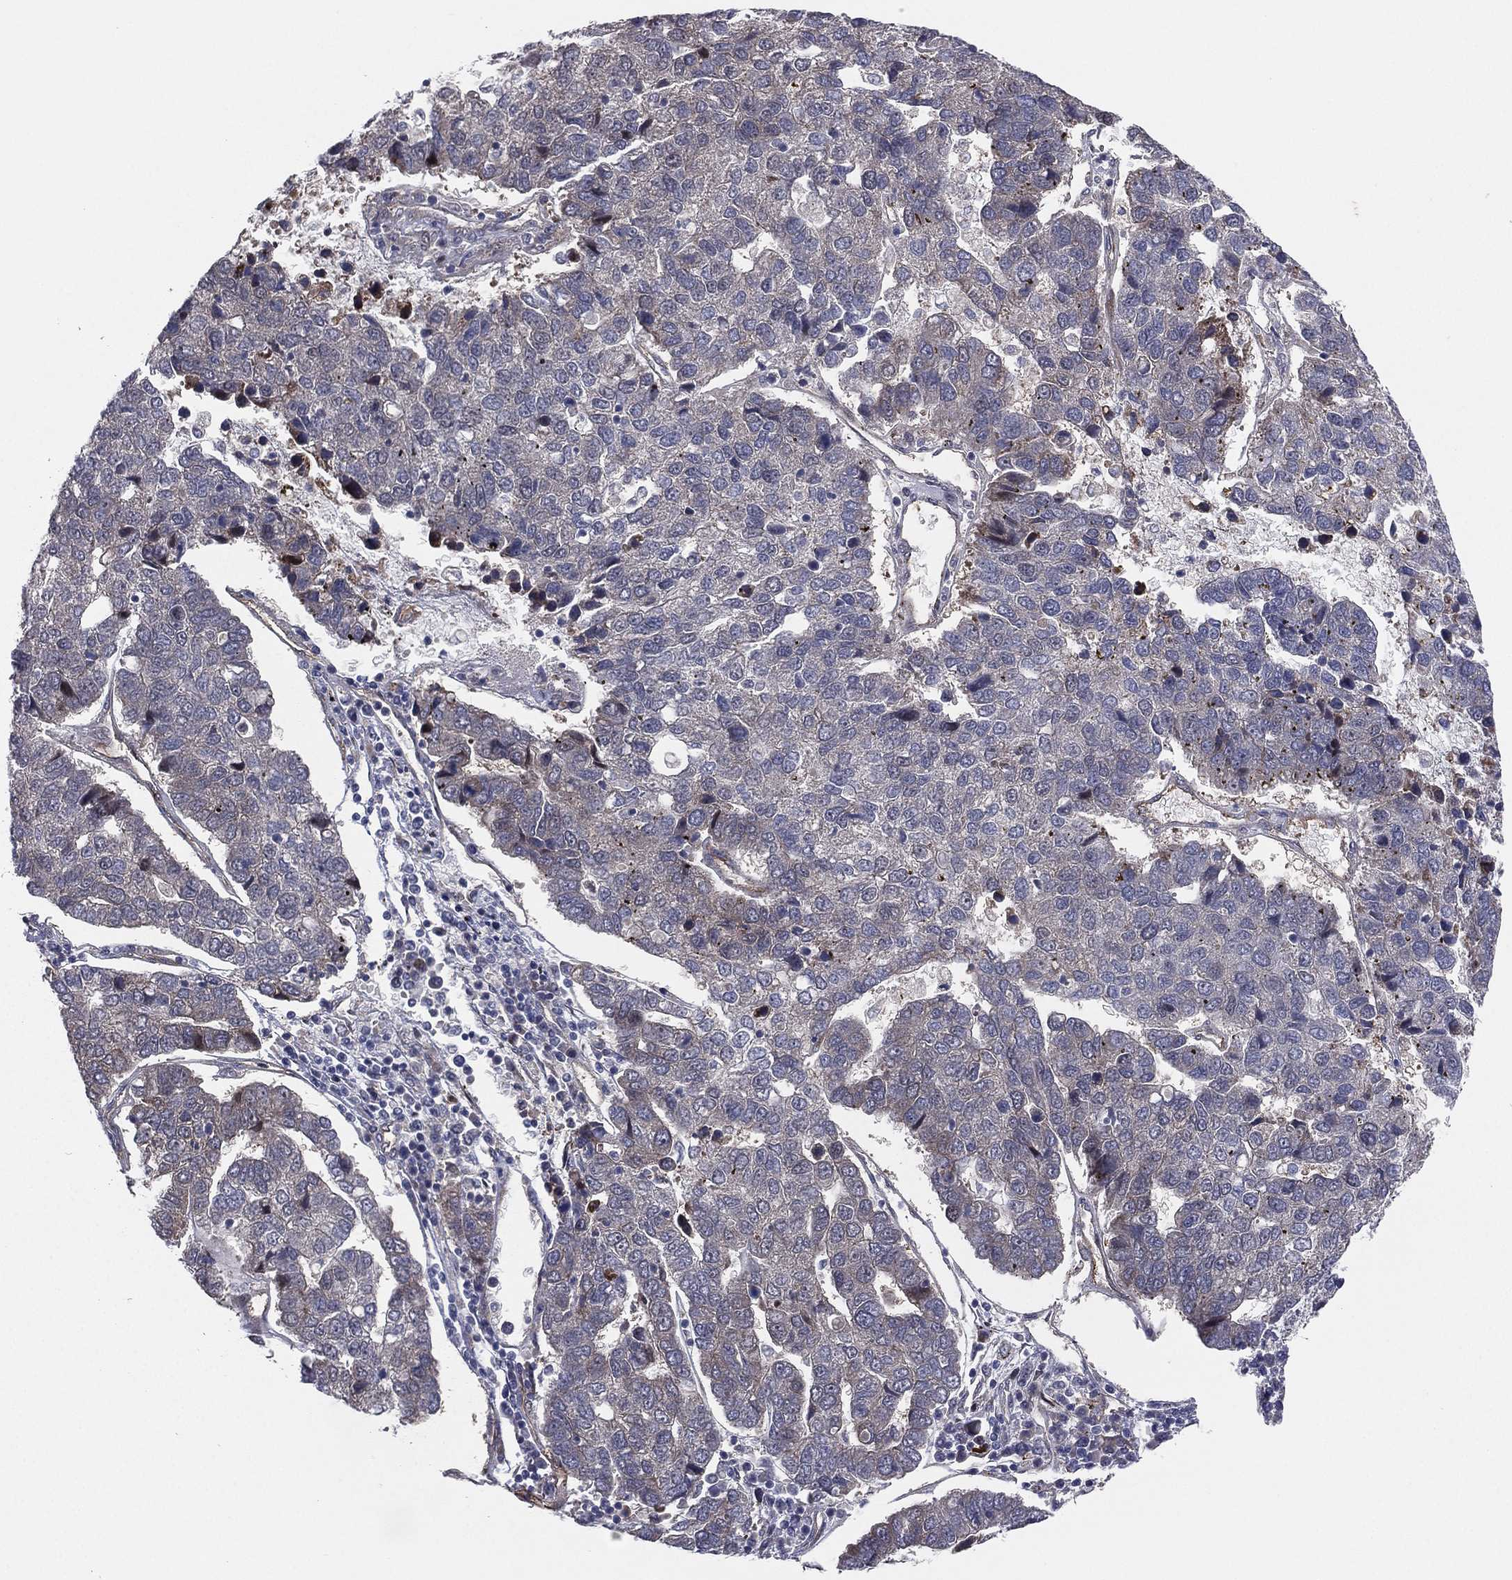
{"staining": {"intensity": "negative", "quantity": "none", "location": "none"}, "tissue": "pancreatic cancer", "cell_type": "Tumor cells", "image_type": "cancer", "snomed": [{"axis": "morphology", "description": "Adenocarcinoma, NOS"}, {"axis": "topography", "description": "Pancreas"}], "caption": "Pancreatic adenocarcinoma was stained to show a protein in brown. There is no significant expression in tumor cells.", "gene": "UTP14A", "patient": {"sex": "female", "age": 61}}